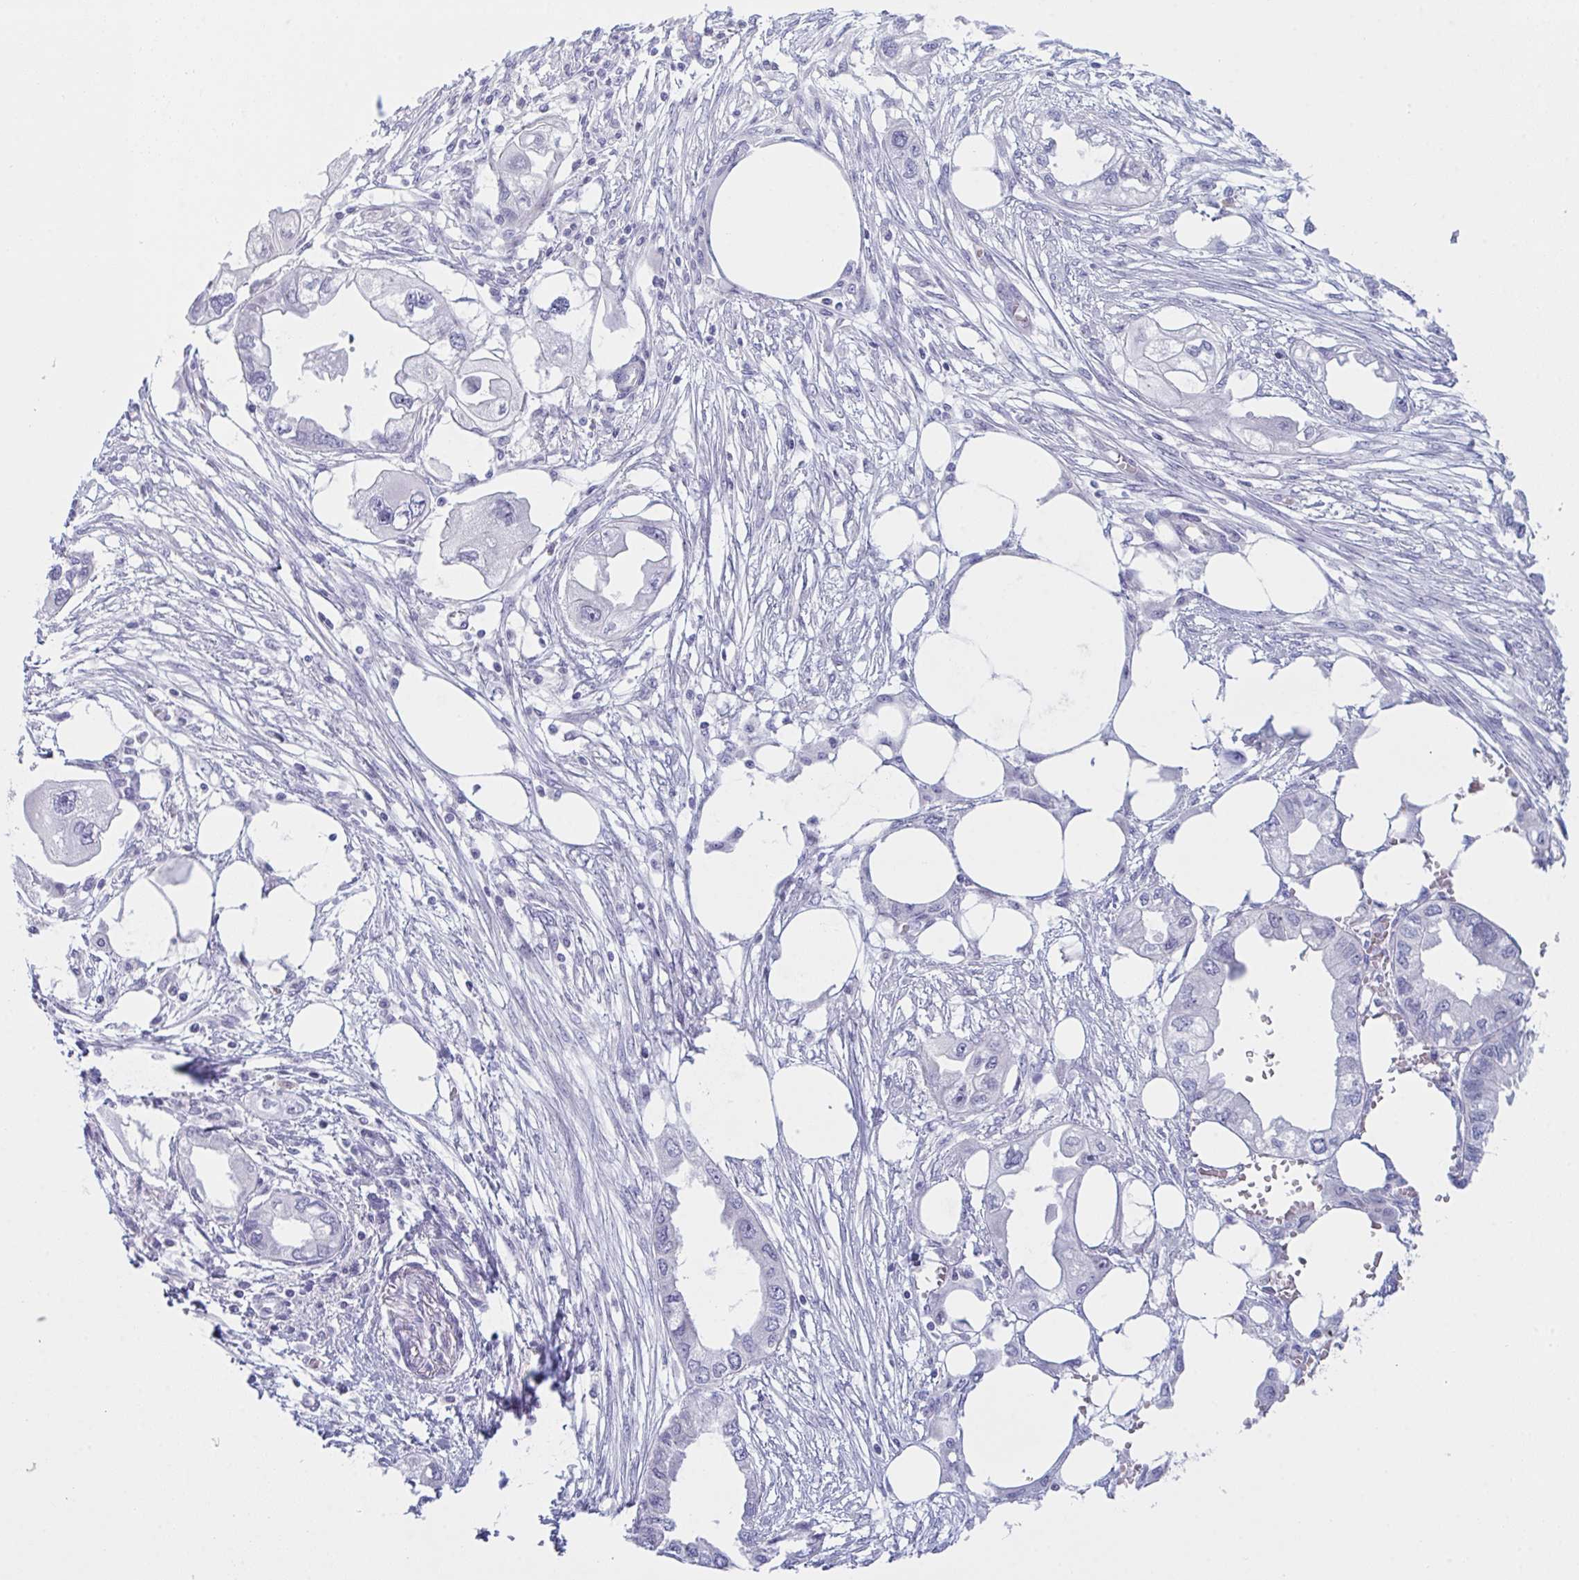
{"staining": {"intensity": "negative", "quantity": "none", "location": "none"}, "tissue": "endometrial cancer", "cell_type": "Tumor cells", "image_type": "cancer", "snomed": [{"axis": "morphology", "description": "Adenocarcinoma, NOS"}, {"axis": "morphology", "description": "Adenocarcinoma, metastatic, NOS"}, {"axis": "topography", "description": "Adipose tissue"}, {"axis": "topography", "description": "Endometrium"}], "caption": "IHC of human adenocarcinoma (endometrial) reveals no staining in tumor cells. (DAB (3,3'-diaminobenzidine) immunohistochemistry with hematoxylin counter stain).", "gene": "NAA30", "patient": {"sex": "female", "age": 67}}